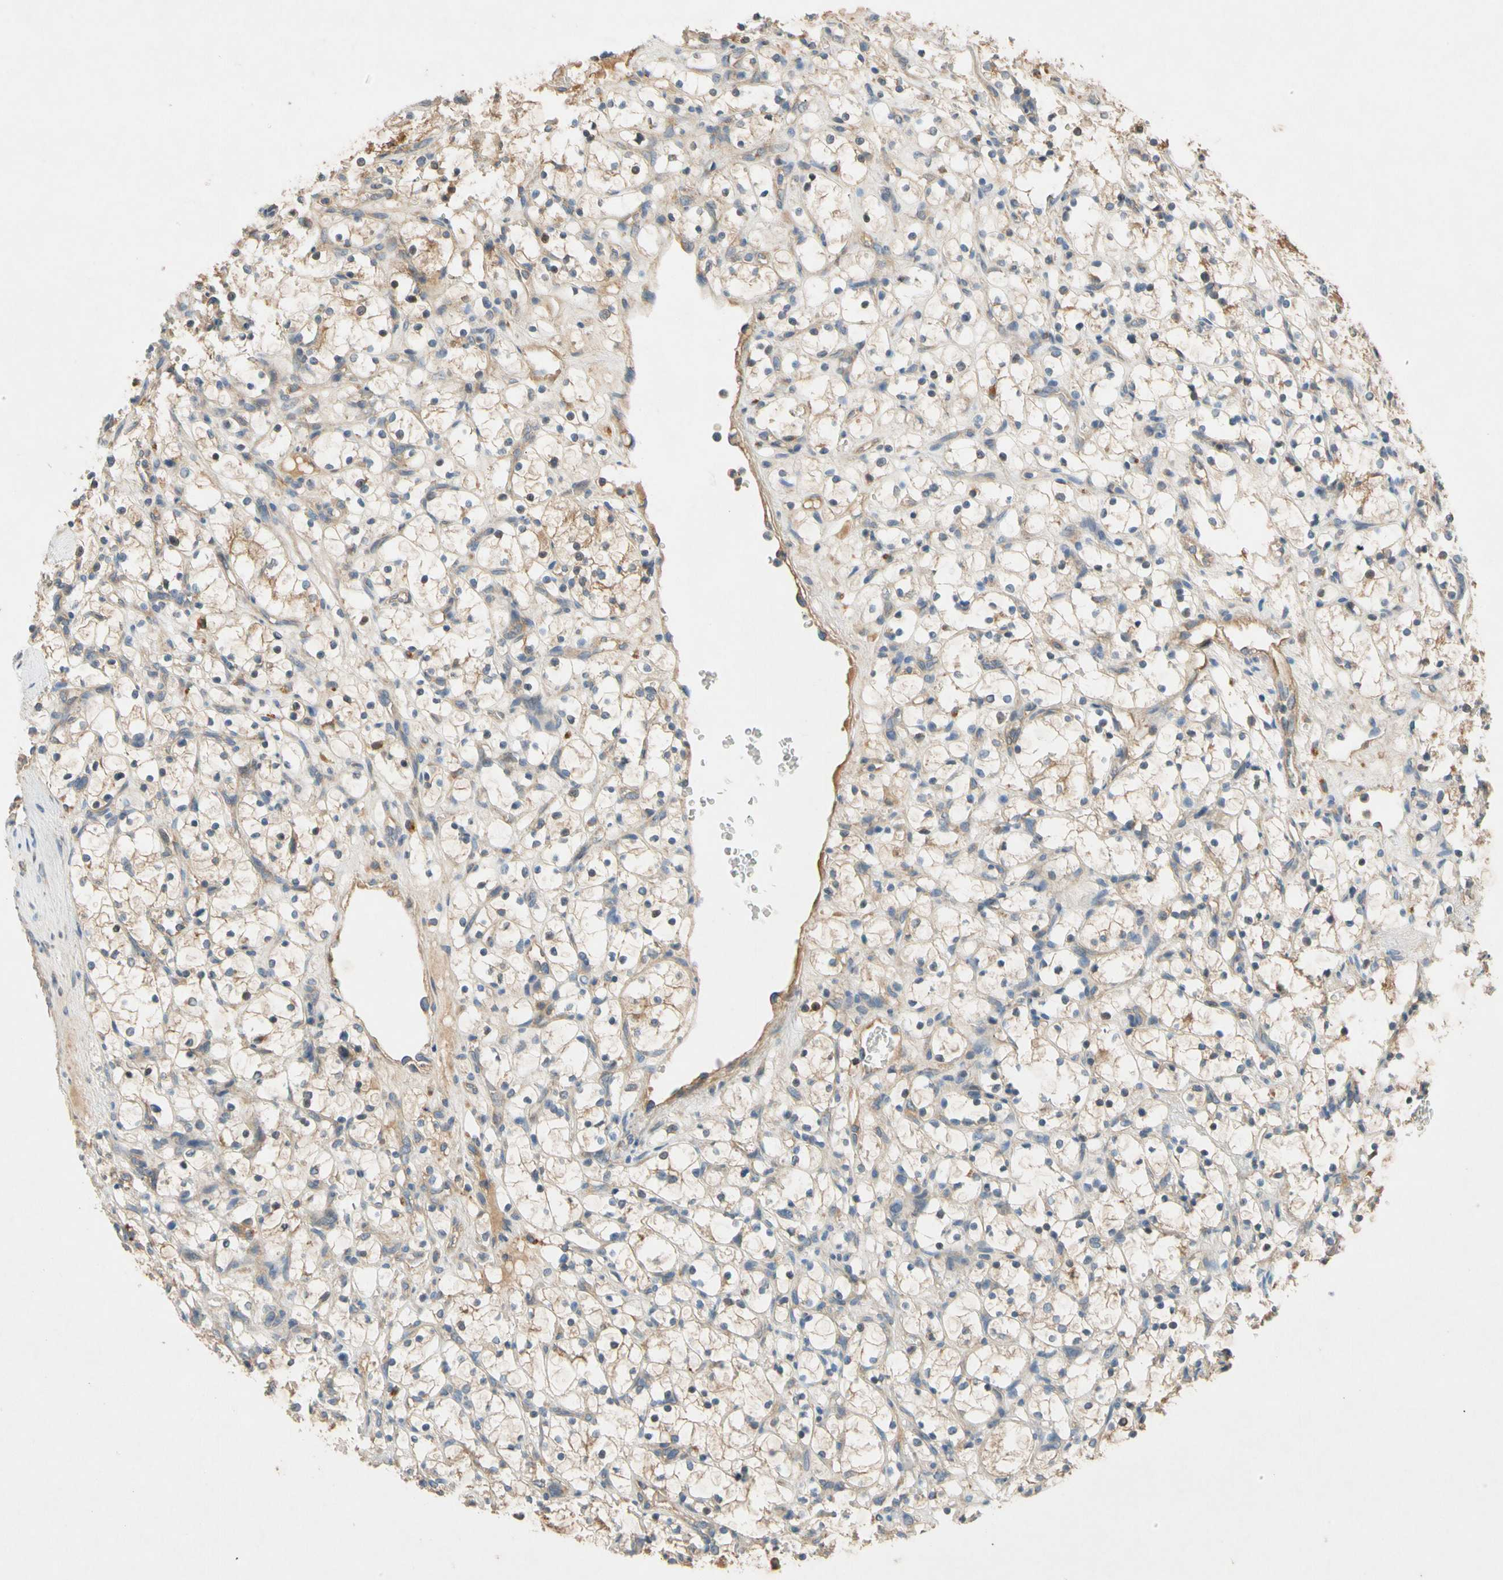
{"staining": {"intensity": "negative", "quantity": "none", "location": "none"}, "tissue": "renal cancer", "cell_type": "Tumor cells", "image_type": "cancer", "snomed": [{"axis": "morphology", "description": "Adenocarcinoma, NOS"}, {"axis": "topography", "description": "Kidney"}], "caption": "Immunohistochemical staining of human renal adenocarcinoma demonstrates no significant staining in tumor cells.", "gene": "USP46", "patient": {"sex": "female", "age": 69}}